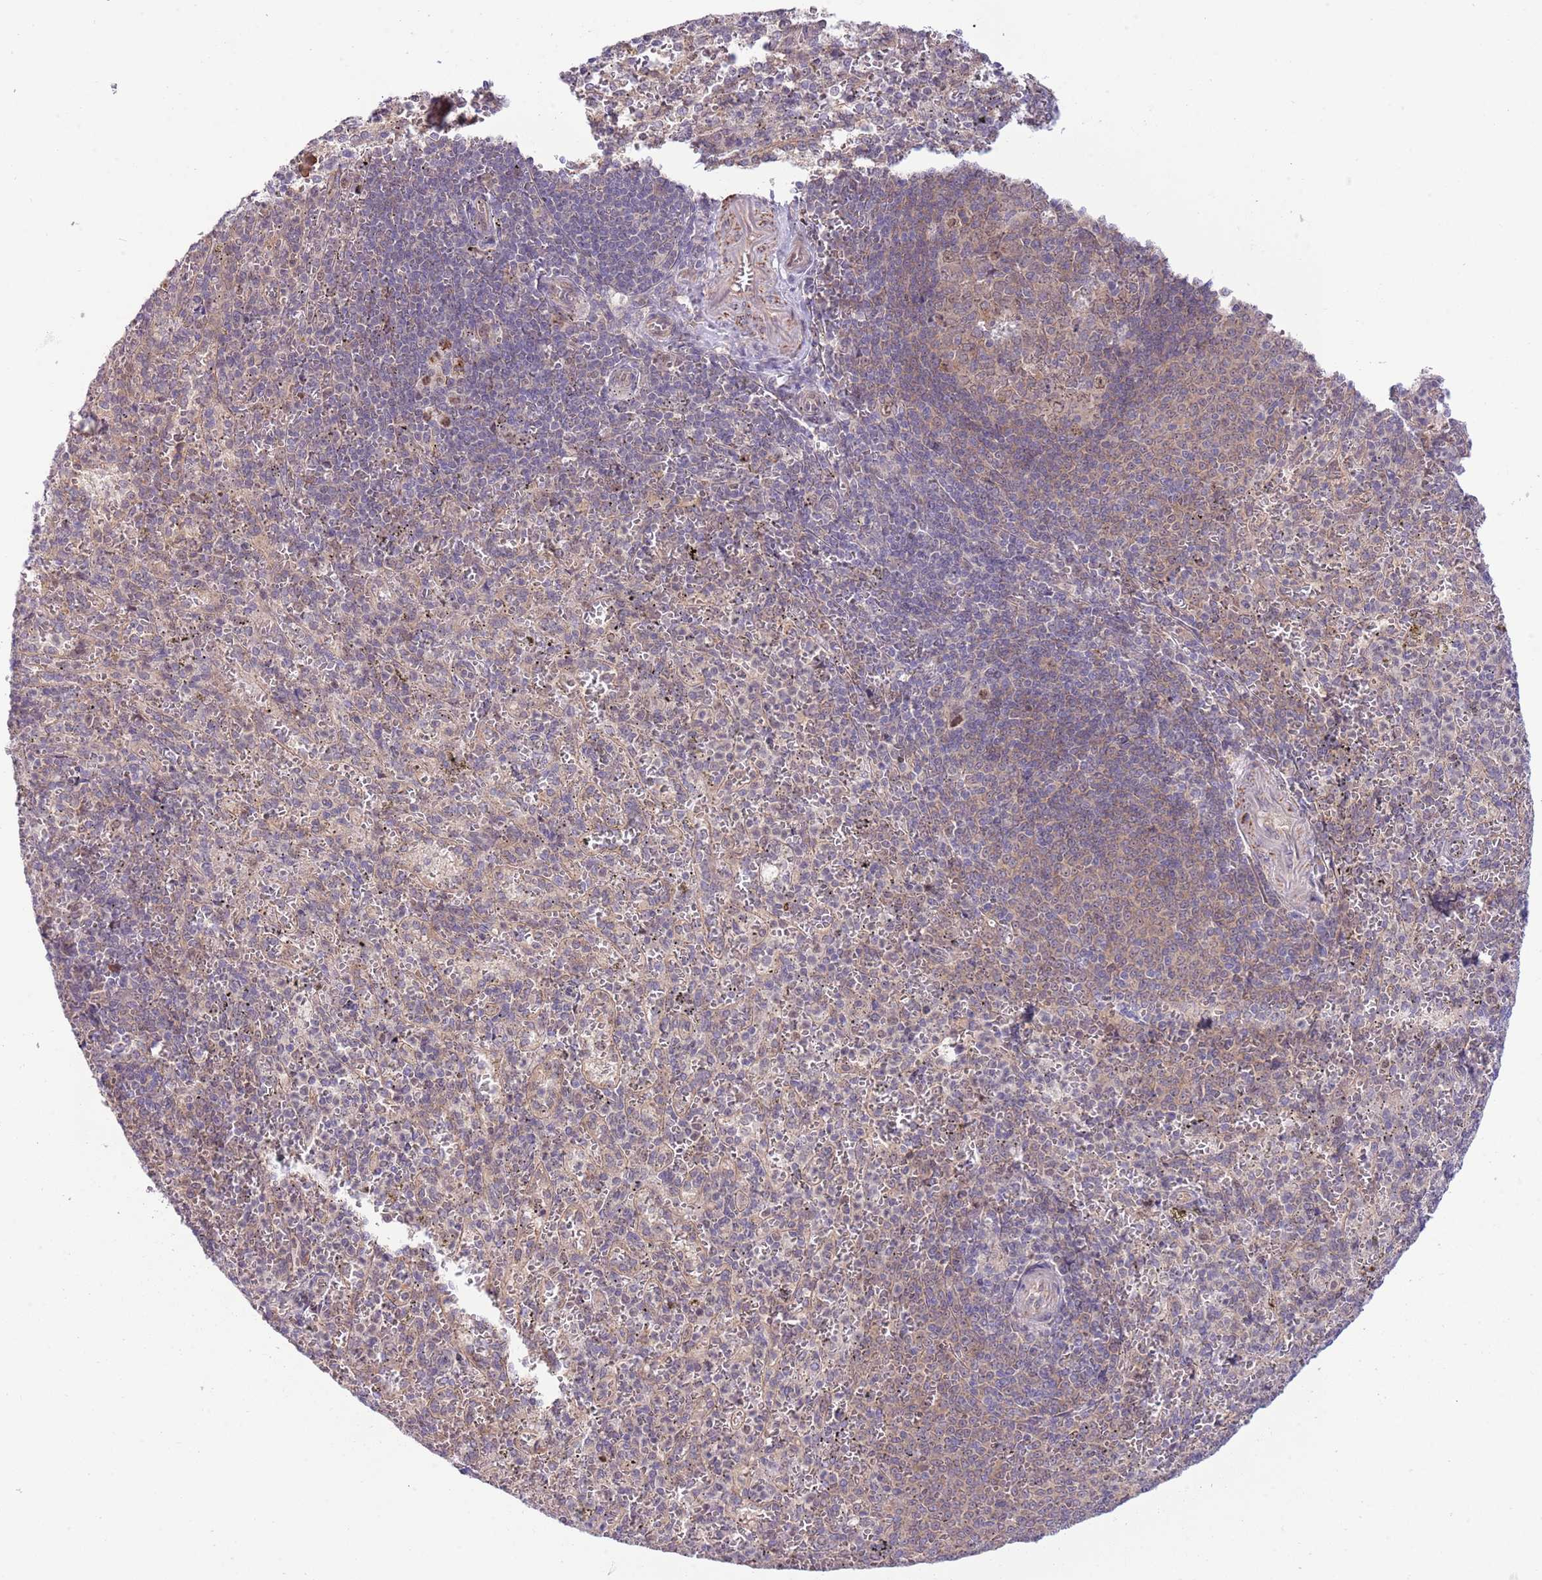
{"staining": {"intensity": "negative", "quantity": "none", "location": "none"}, "tissue": "spleen", "cell_type": "Cells in red pulp", "image_type": "normal", "snomed": [{"axis": "morphology", "description": "Normal tissue, NOS"}, {"axis": "topography", "description": "Spleen"}], "caption": "Immunohistochemical staining of unremarkable spleen demonstrates no significant expression in cells in red pulp.", "gene": "CHD1", "patient": {"sex": "female", "age": 21}}